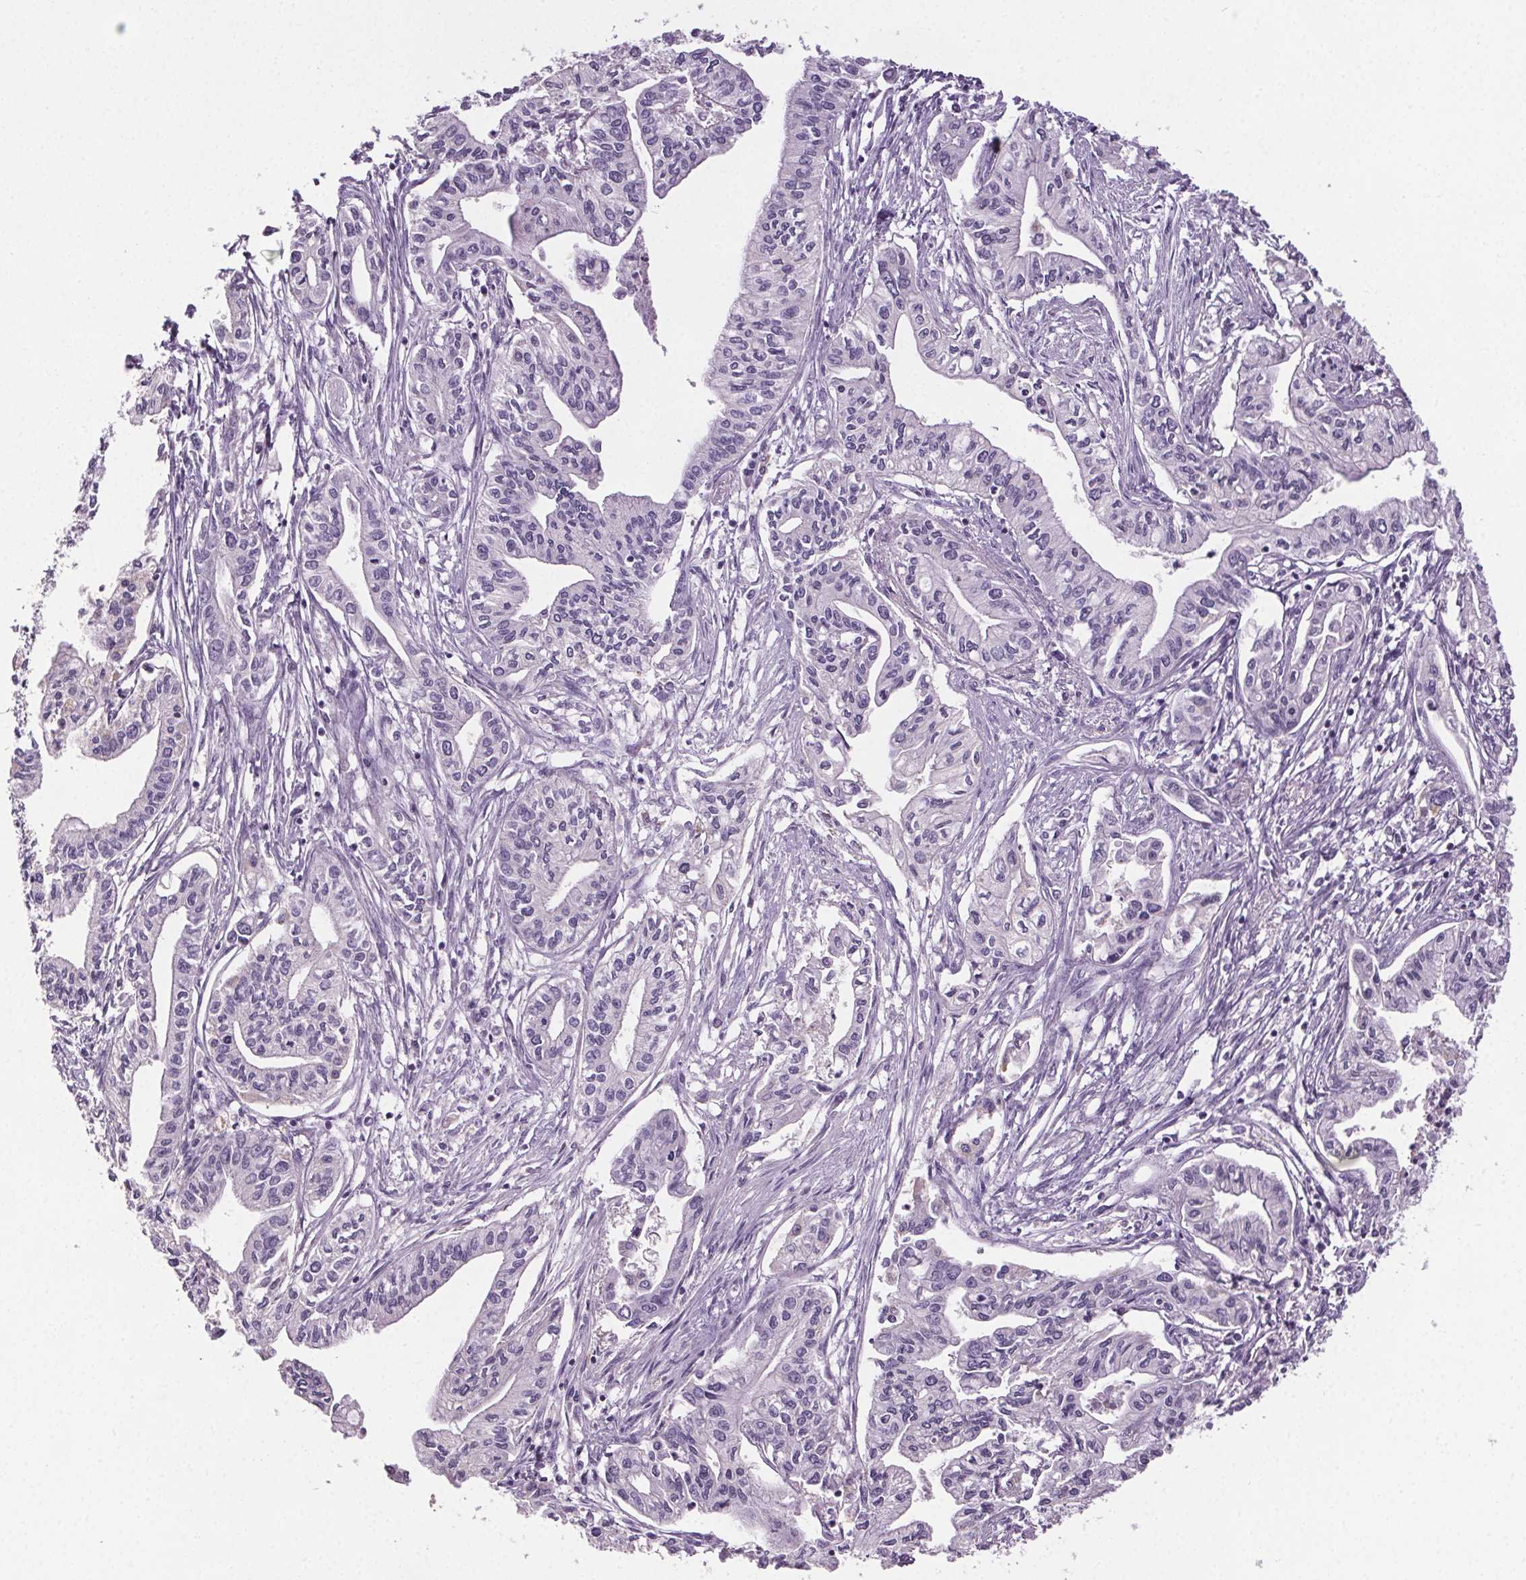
{"staining": {"intensity": "negative", "quantity": "none", "location": "none"}, "tissue": "pancreatic cancer", "cell_type": "Tumor cells", "image_type": "cancer", "snomed": [{"axis": "morphology", "description": "Adenocarcinoma, NOS"}, {"axis": "topography", "description": "Pancreas"}], "caption": "This is an immunohistochemistry histopathology image of pancreatic cancer (adenocarcinoma). There is no positivity in tumor cells.", "gene": "GPIHBP1", "patient": {"sex": "male", "age": 60}}